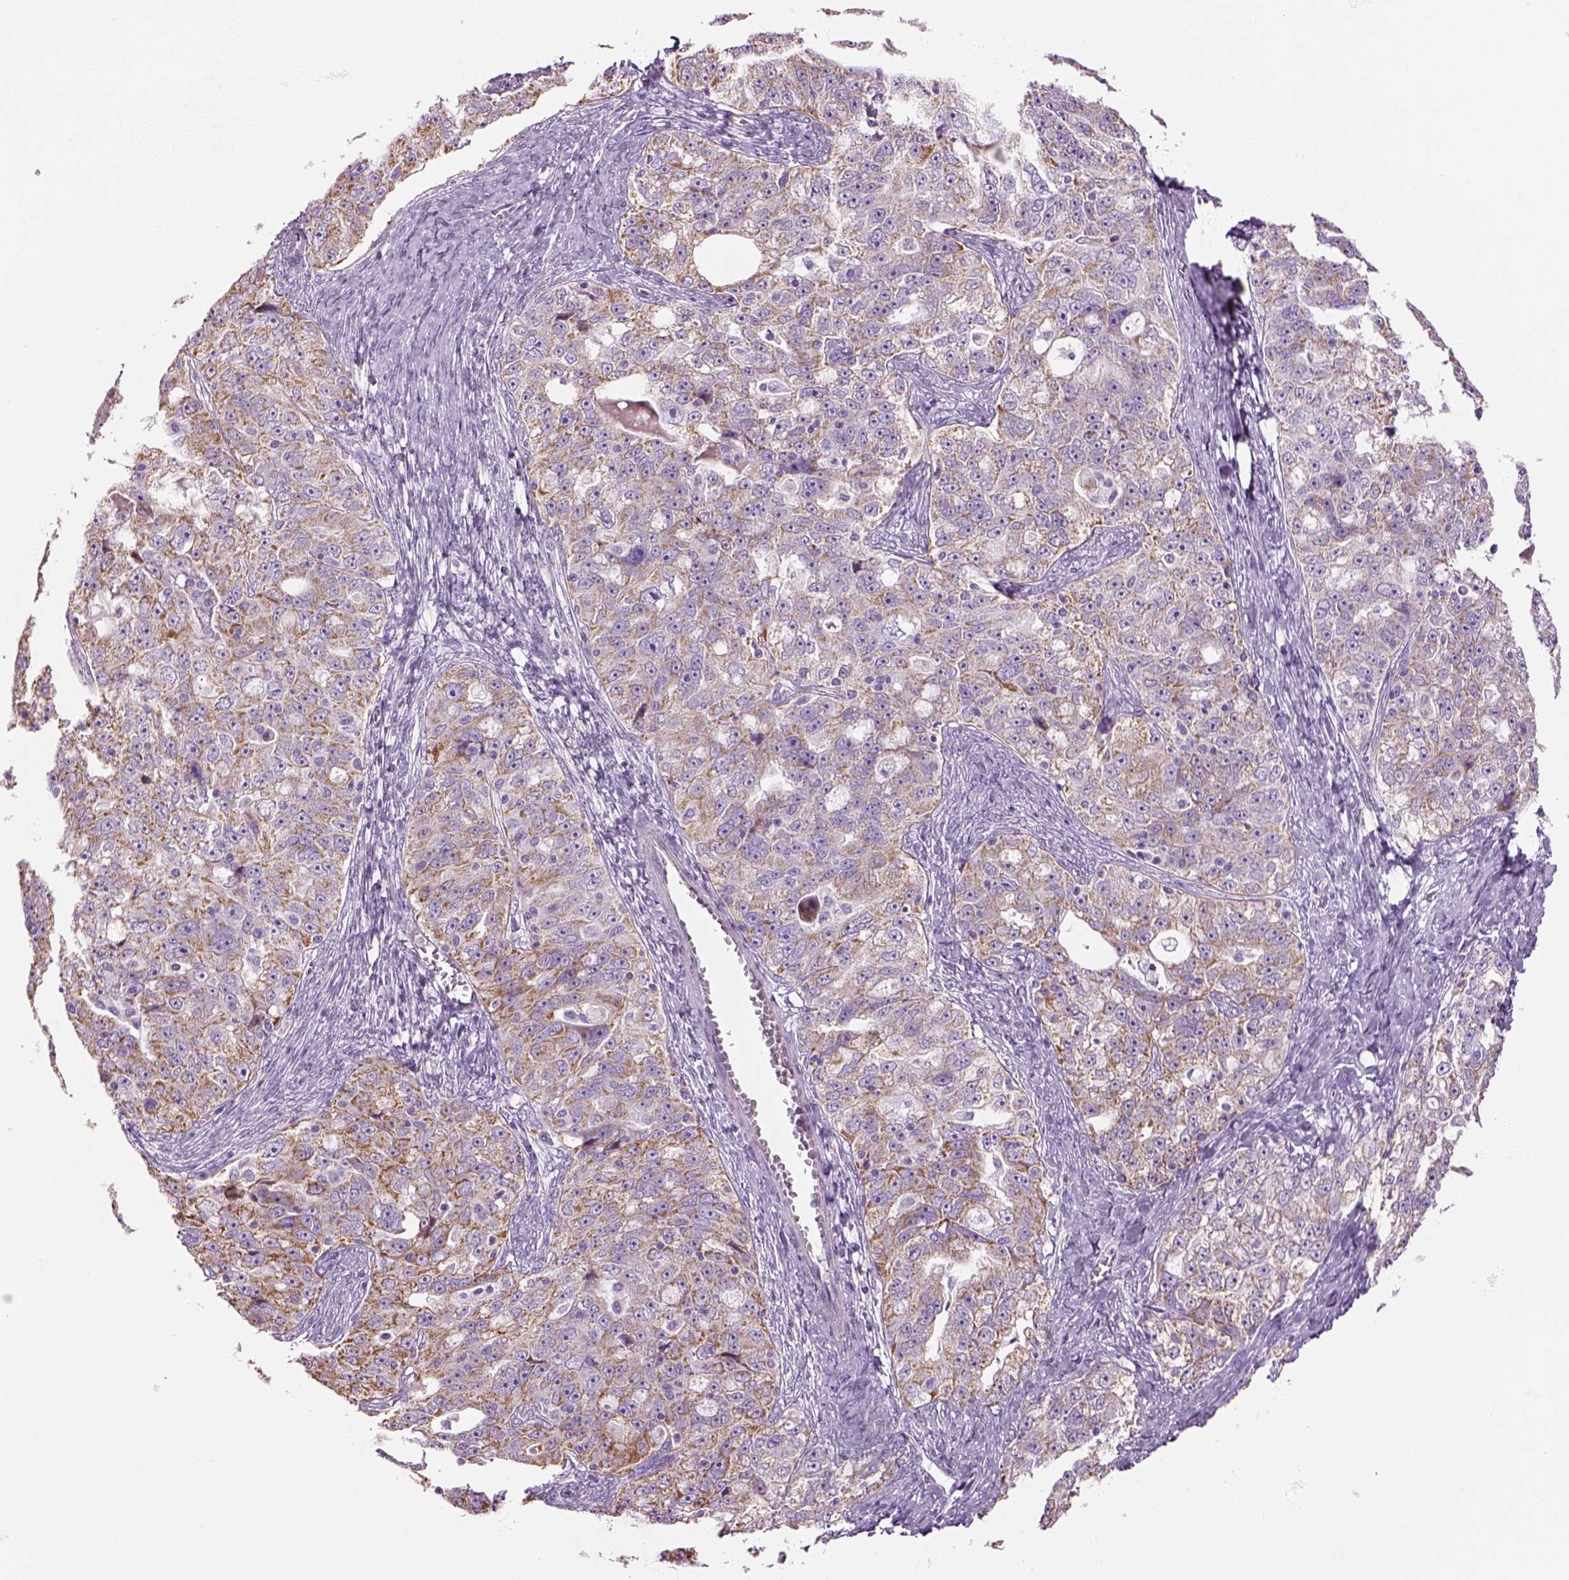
{"staining": {"intensity": "moderate", "quantity": "<25%", "location": "cytoplasmic/membranous"}, "tissue": "ovarian cancer", "cell_type": "Tumor cells", "image_type": "cancer", "snomed": [{"axis": "morphology", "description": "Cystadenocarcinoma, serous, NOS"}, {"axis": "topography", "description": "Ovary"}], "caption": "Ovarian cancer tissue demonstrates moderate cytoplasmic/membranous expression in approximately <25% of tumor cells", "gene": "IFT52", "patient": {"sex": "female", "age": 51}}